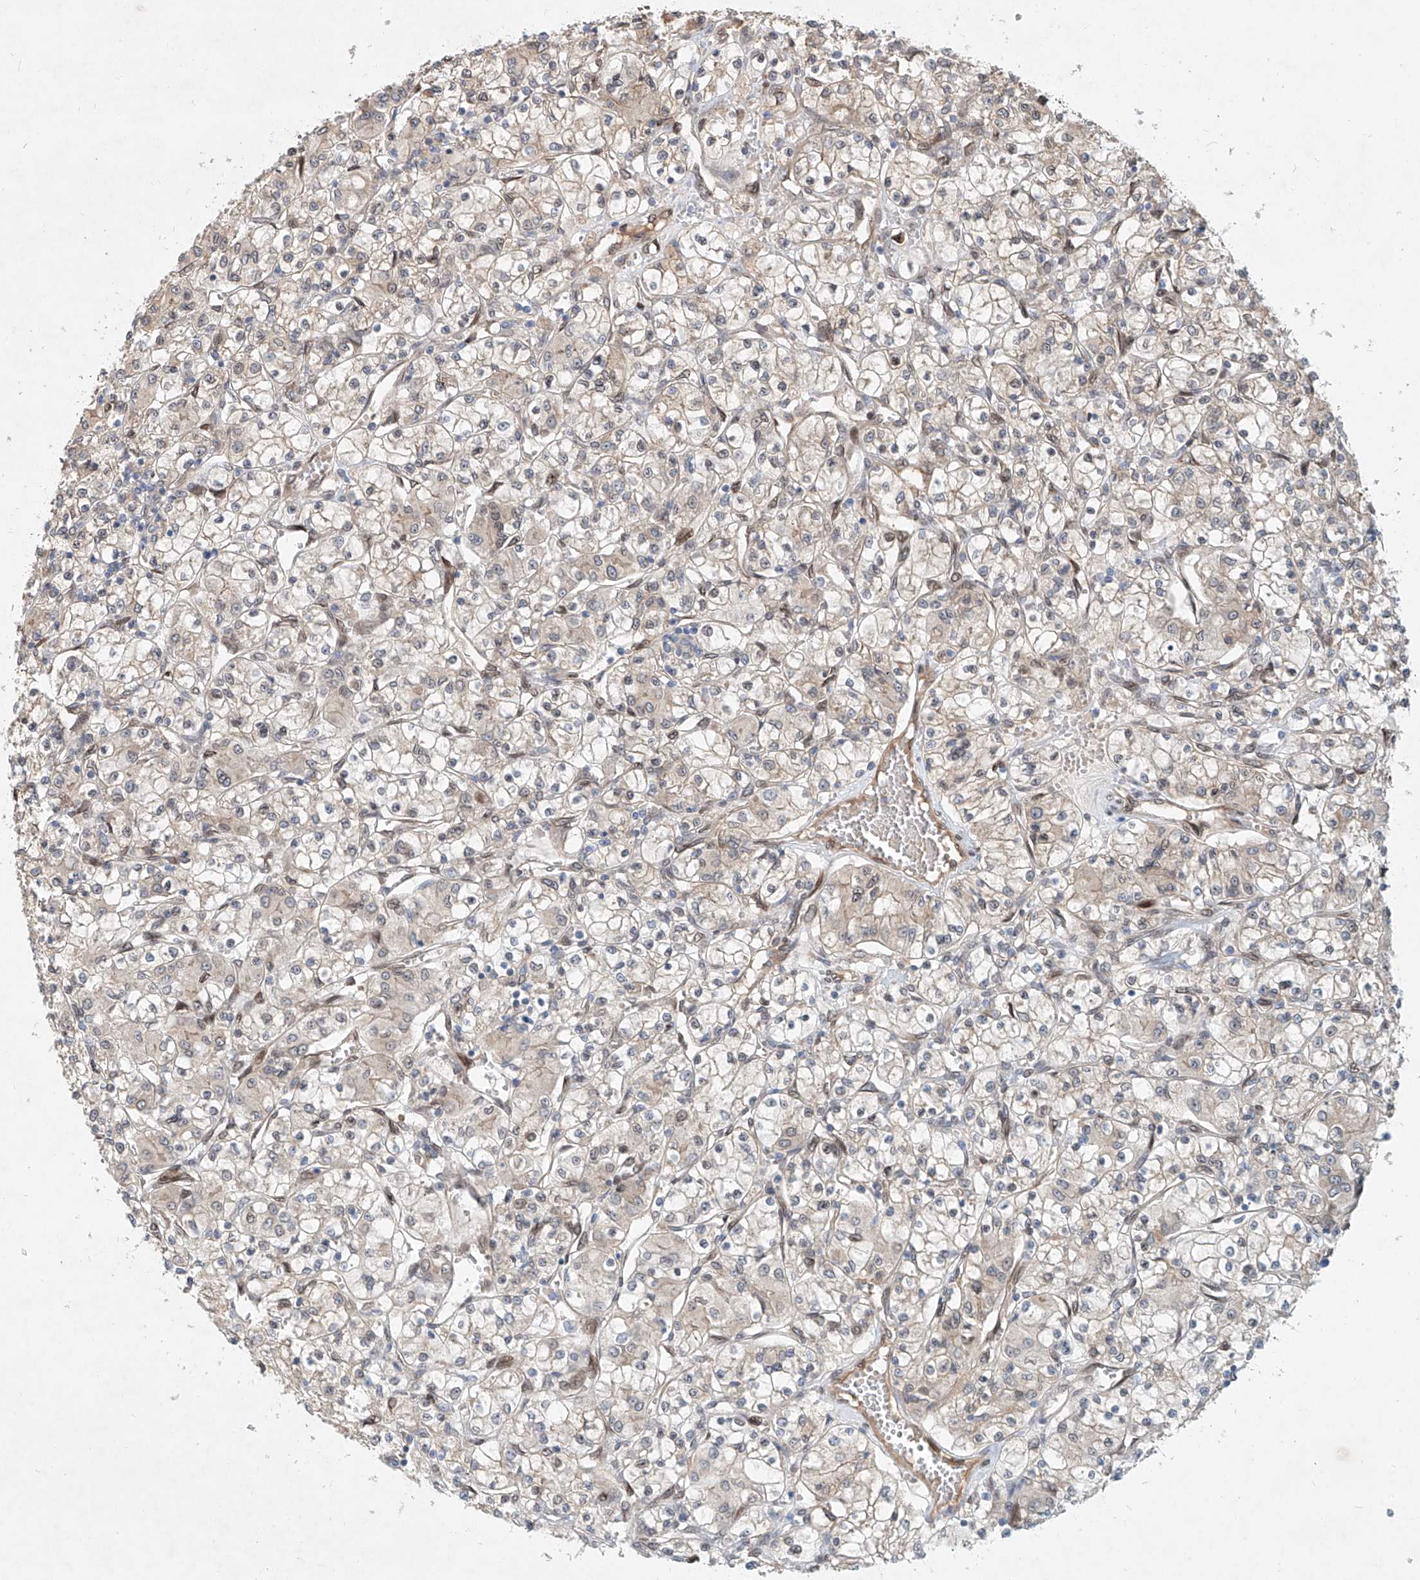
{"staining": {"intensity": "negative", "quantity": "none", "location": "none"}, "tissue": "renal cancer", "cell_type": "Tumor cells", "image_type": "cancer", "snomed": [{"axis": "morphology", "description": "Adenocarcinoma, NOS"}, {"axis": "topography", "description": "Kidney"}], "caption": "This is an immunohistochemistry histopathology image of adenocarcinoma (renal). There is no expression in tumor cells.", "gene": "SASH1", "patient": {"sex": "female", "age": 59}}